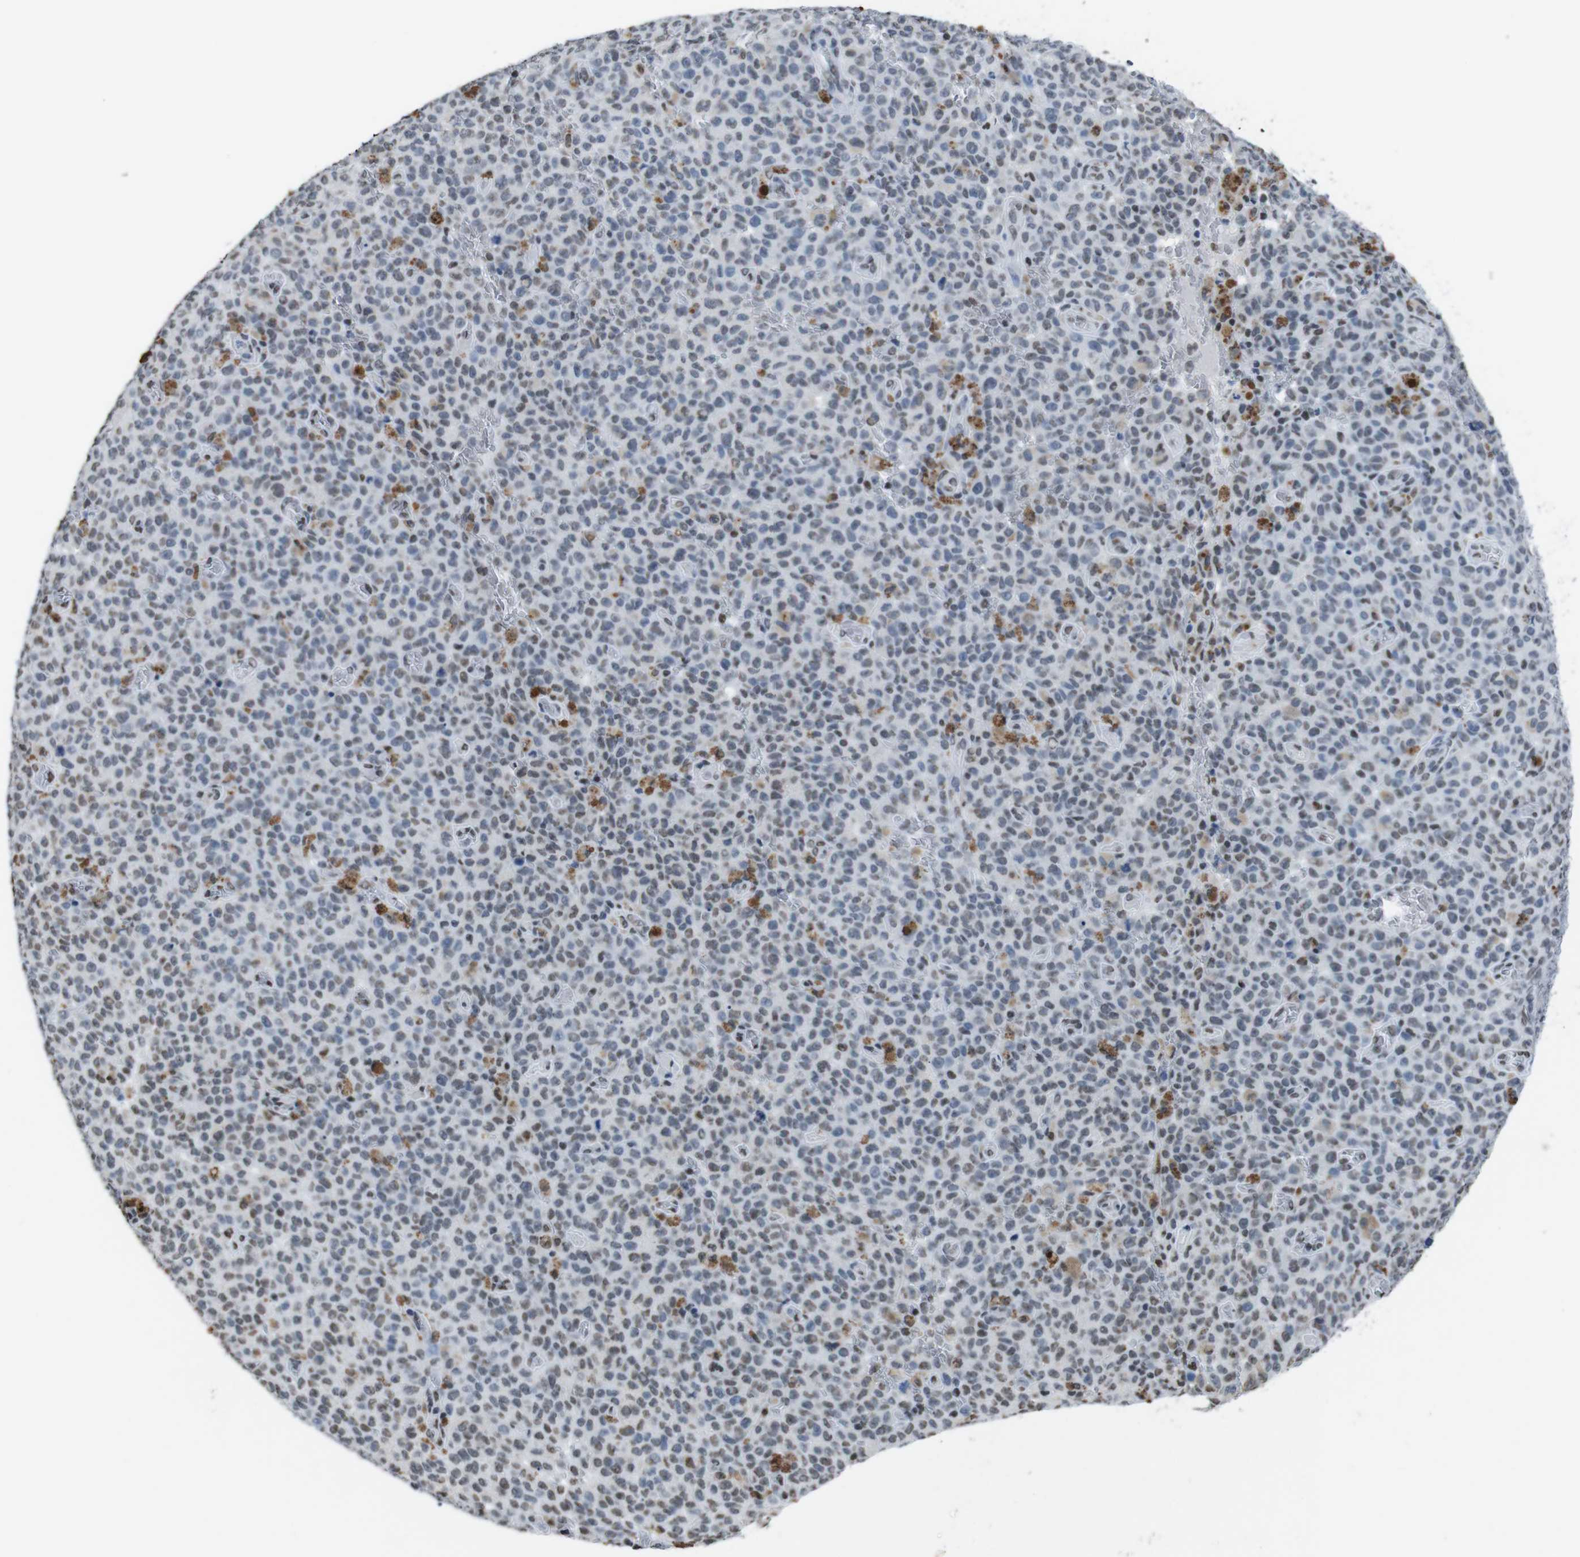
{"staining": {"intensity": "weak", "quantity": "25%-75%", "location": "nuclear"}, "tissue": "melanoma", "cell_type": "Tumor cells", "image_type": "cancer", "snomed": [{"axis": "morphology", "description": "Malignant melanoma, NOS"}, {"axis": "topography", "description": "Skin"}], "caption": "Melanoma stained with immunohistochemistry exhibits weak nuclear positivity in about 25%-75% of tumor cells. The staining is performed using DAB brown chromogen to label protein expression. The nuclei are counter-stained blue using hematoxylin.", "gene": "PIP4P2", "patient": {"sex": "female", "age": 82}}